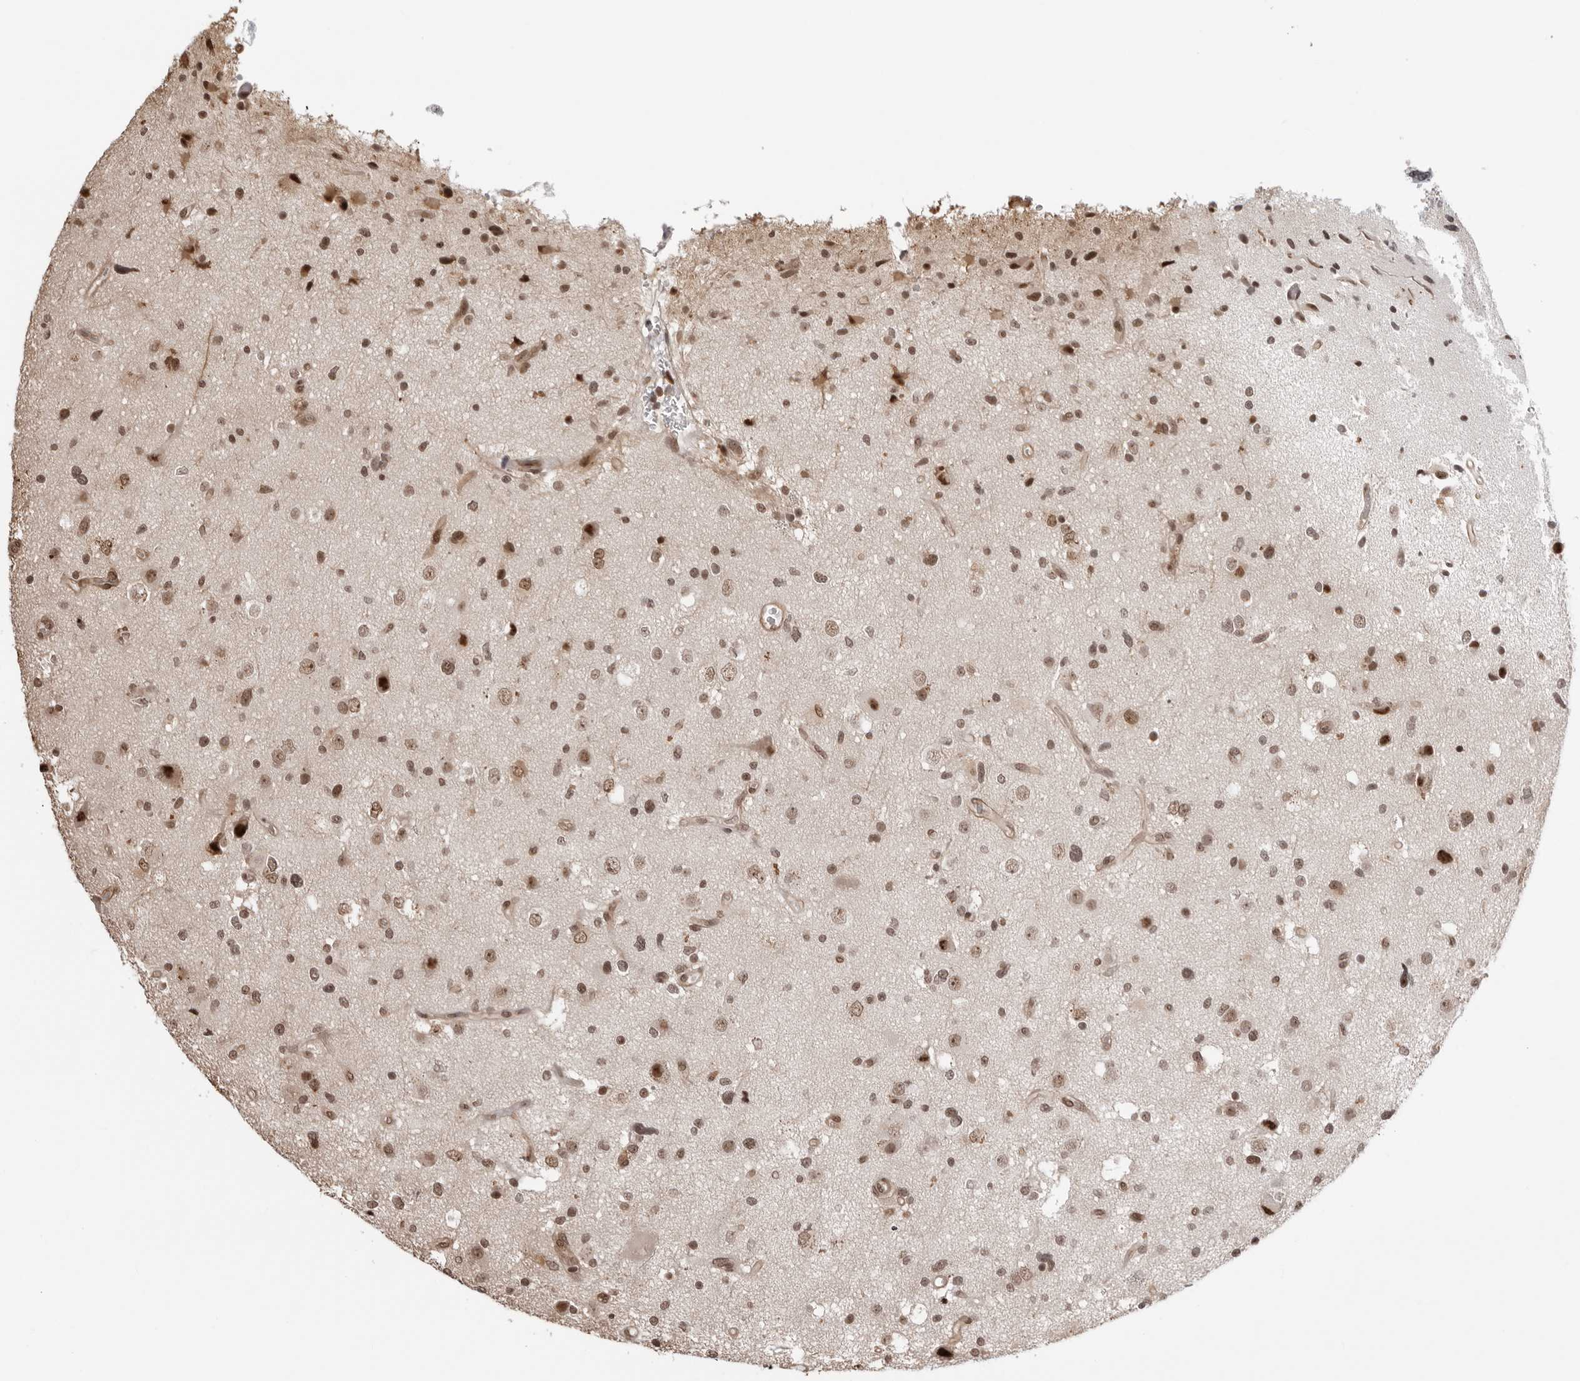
{"staining": {"intensity": "moderate", "quantity": ">75%", "location": "nuclear"}, "tissue": "glioma", "cell_type": "Tumor cells", "image_type": "cancer", "snomed": [{"axis": "morphology", "description": "Glioma, malignant, High grade"}, {"axis": "topography", "description": "Brain"}], "caption": "High-power microscopy captured an immunohistochemistry (IHC) photomicrograph of high-grade glioma (malignant), revealing moderate nuclear positivity in about >75% of tumor cells.", "gene": "SDE2", "patient": {"sex": "male", "age": 33}}